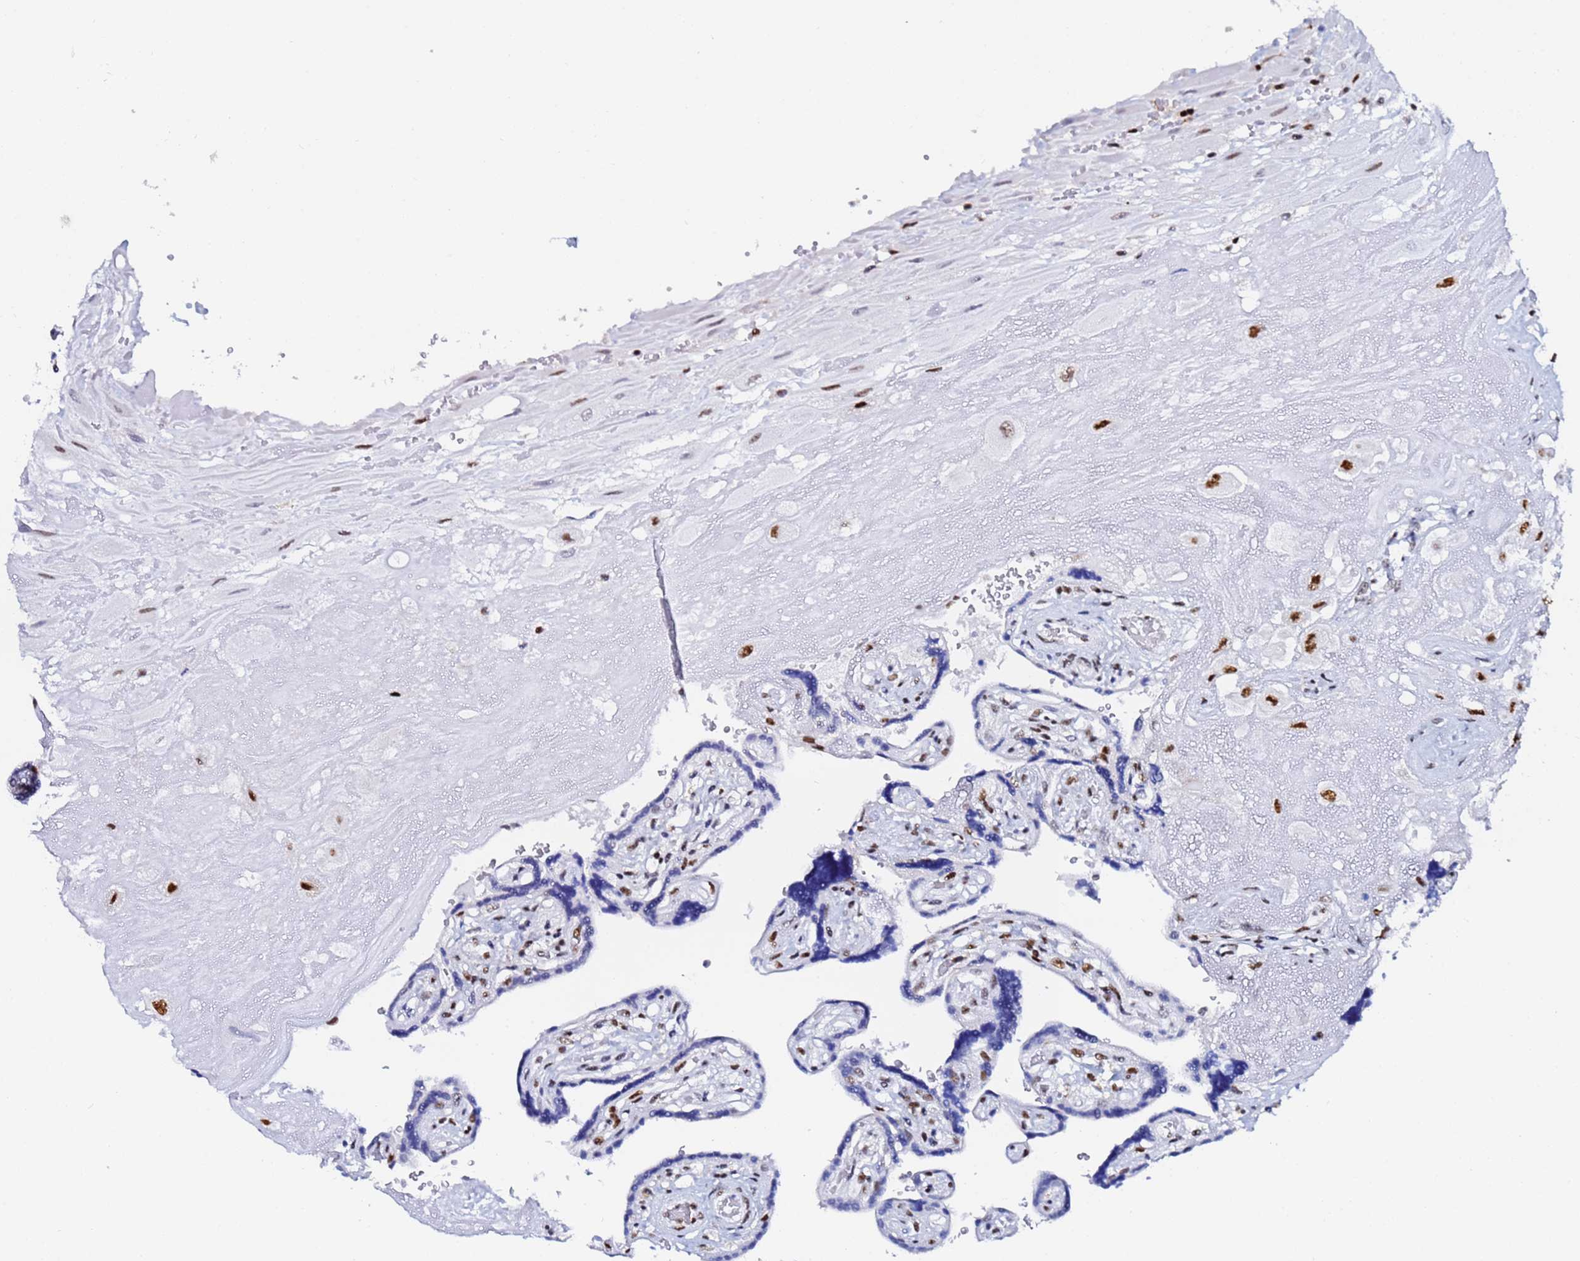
{"staining": {"intensity": "moderate", "quantity": "25%-75%", "location": "nuclear"}, "tissue": "placenta", "cell_type": "Decidual cells", "image_type": "normal", "snomed": [{"axis": "morphology", "description": "Normal tissue, NOS"}, {"axis": "topography", "description": "Placenta"}], "caption": "This micrograph exhibits IHC staining of unremarkable placenta, with medium moderate nuclear expression in approximately 25%-75% of decidual cells.", "gene": "SNRPA1", "patient": {"sex": "female", "age": 32}}